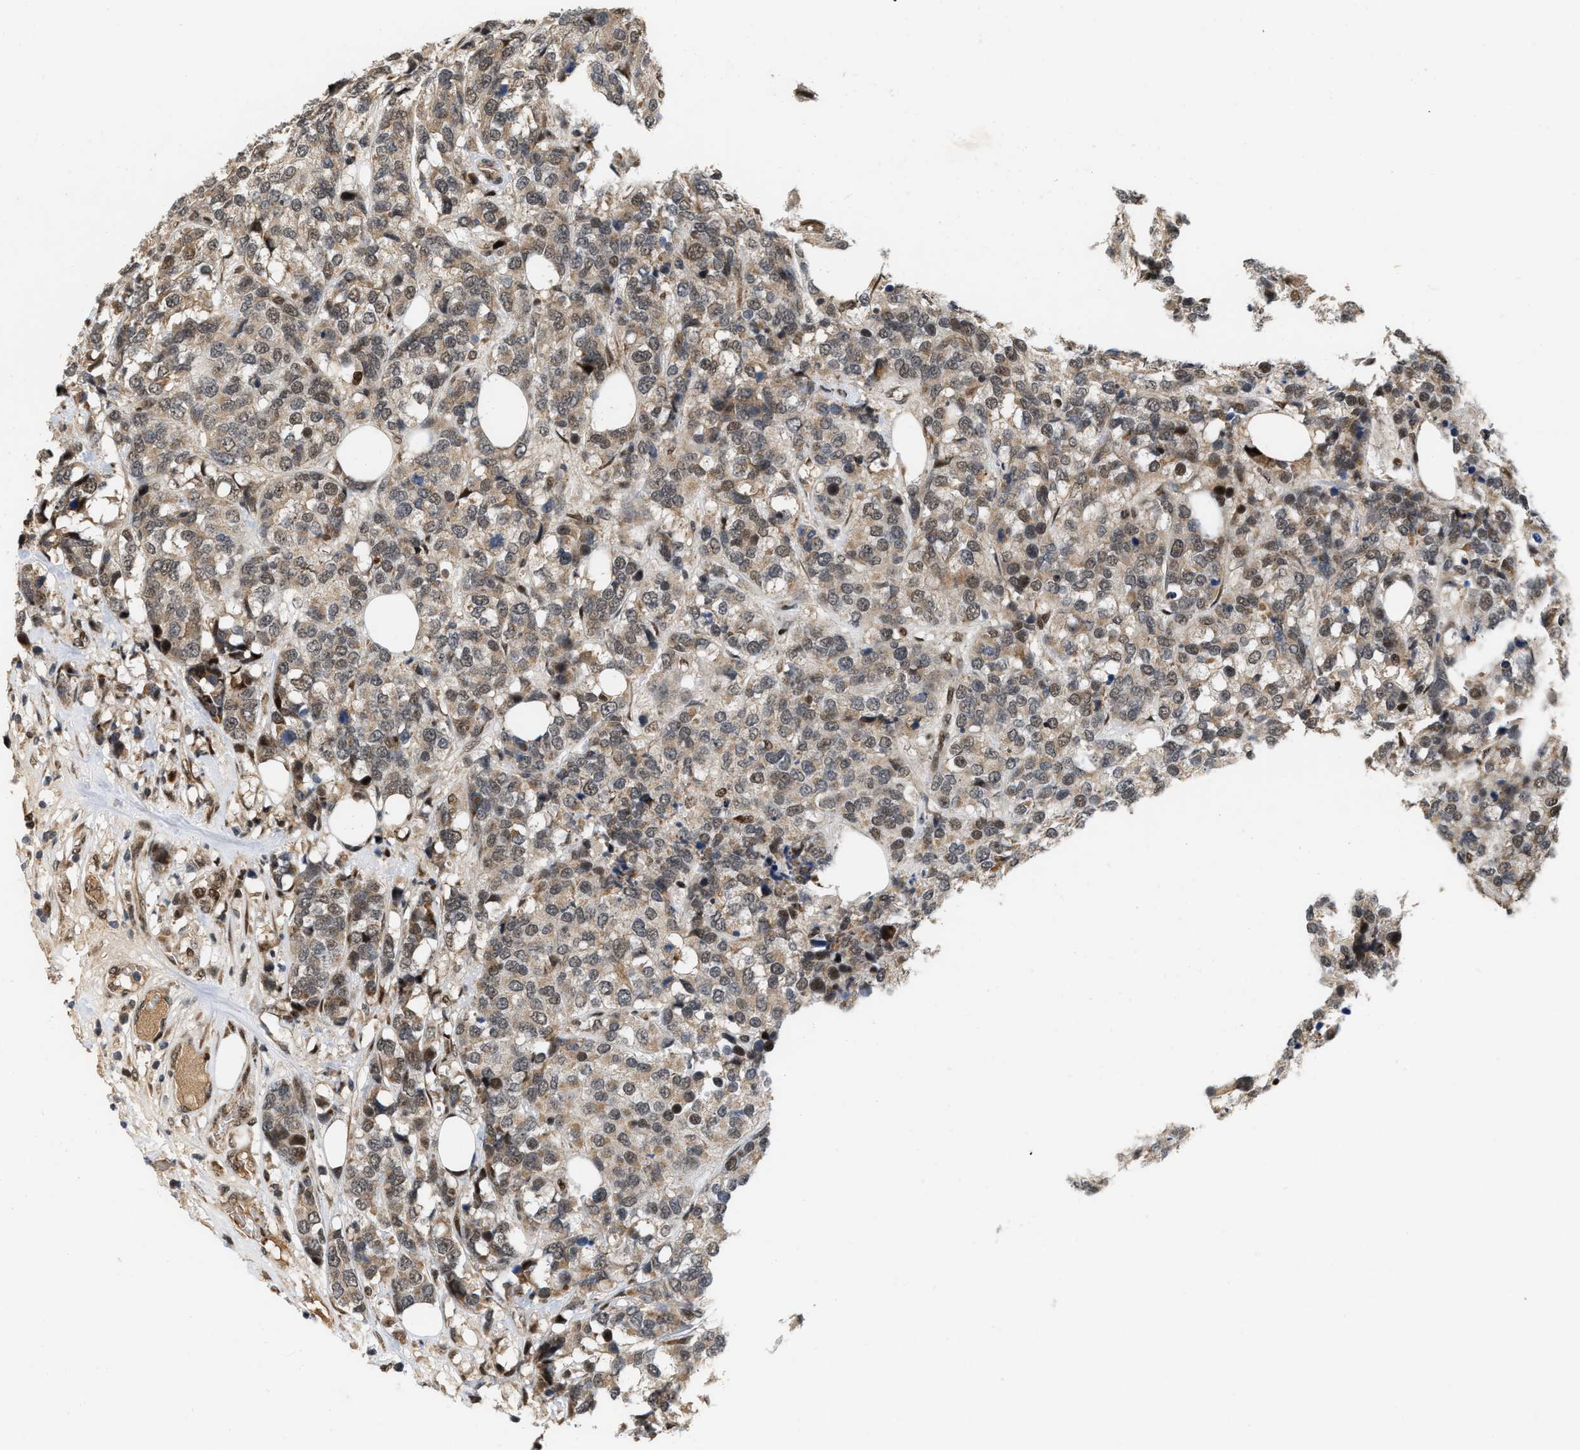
{"staining": {"intensity": "moderate", "quantity": ">75%", "location": "cytoplasmic/membranous,nuclear"}, "tissue": "breast cancer", "cell_type": "Tumor cells", "image_type": "cancer", "snomed": [{"axis": "morphology", "description": "Lobular carcinoma"}, {"axis": "topography", "description": "Breast"}], "caption": "Human breast cancer (lobular carcinoma) stained with a protein marker reveals moderate staining in tumor cells.", "gene": "ANKRD11", "patient": {"sex": "female", "age": 59}}